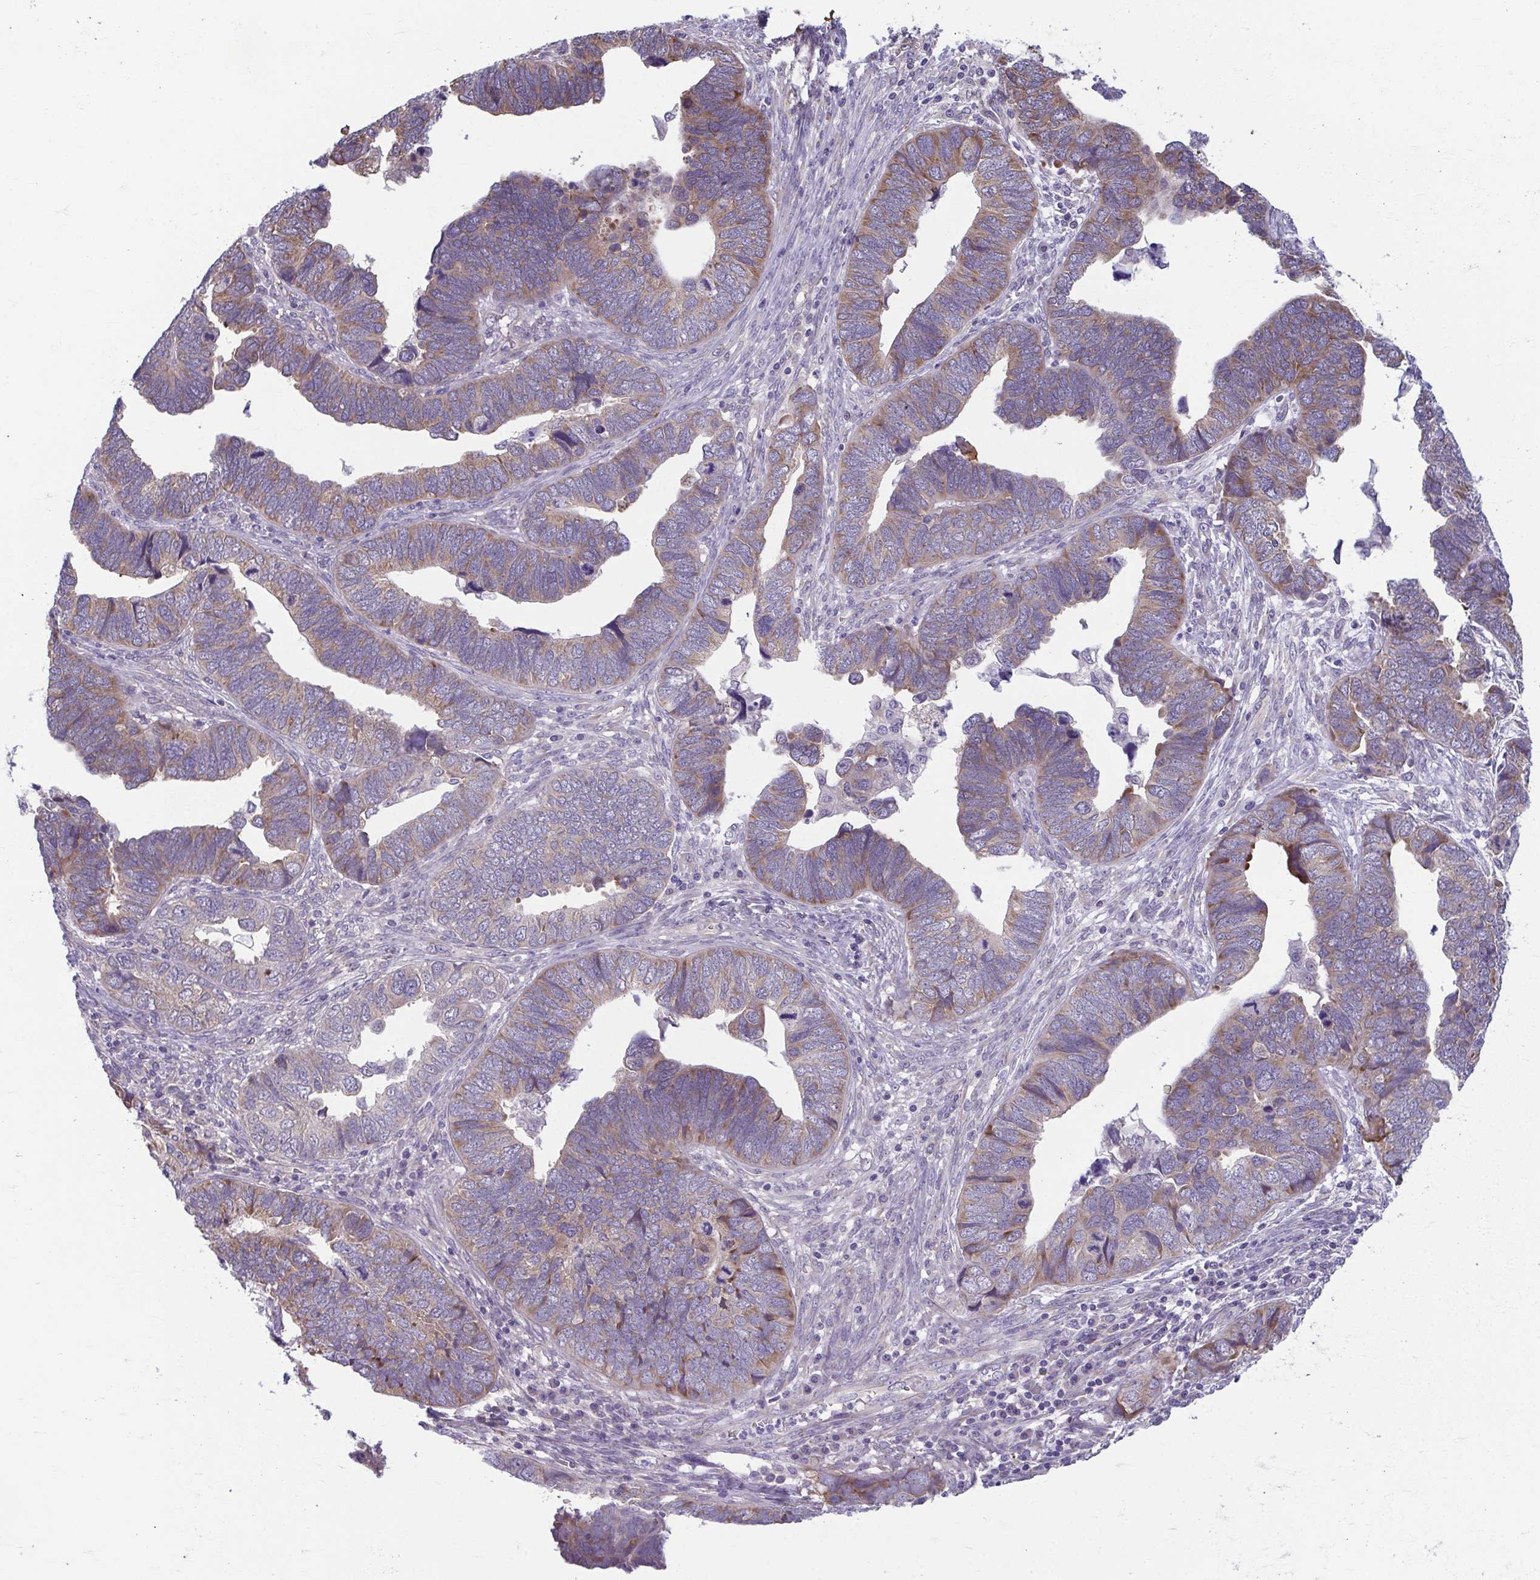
{"staining": {"intensity": "weak", "quantity": "25%-75%", "location": "cytoplasmic/membranous"}, "tissue": "endometrial cancer", "cell_type": "Tumor cells", "image_type": "cancer", "snomed": [{"axis": "morphology", "description": "Adenocarcinoma, NOS"}, {"axis": "topography", "description": "Endometrium"}], "caption": "Tumor cells demonstrate weak cytoplasmic/membranous expression in approximately 25%-75% of cells in endometrial cancer.", "gene": "TMEM108", "patient": {"sex": "female", "age": 79}}